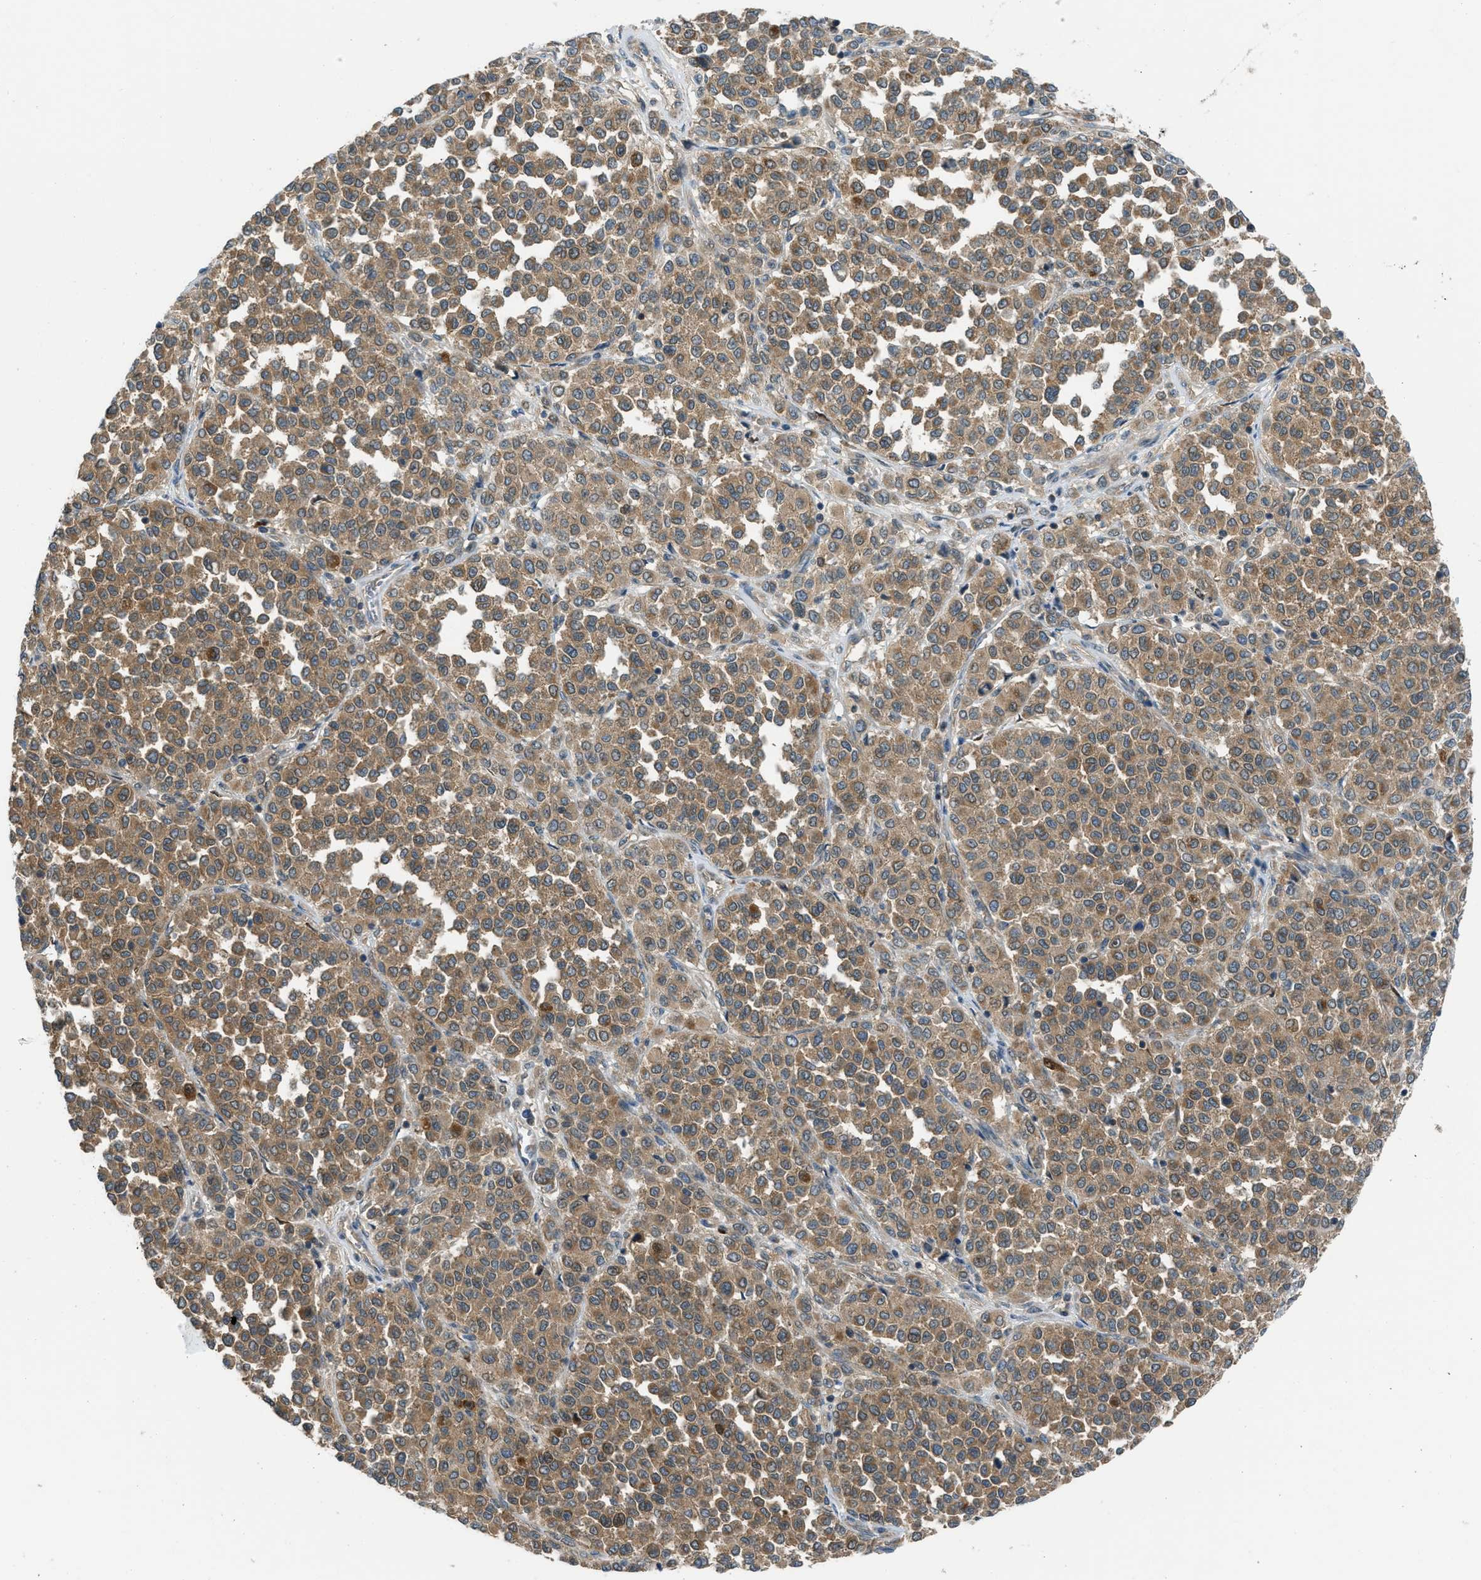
{"staining": {"intensity": "moderate", "quantity": ">75%", "location": "cytoplasmic/membranous"}, "tissue": "melanoma", "cell_type": "Tumor cells", "image_type": "cancer", "snomed": [{"axis": "morphology", "description": "Malignant melanoma, Metastatic site"}, {"axis": "topography", "description": "Pancreas"}], "caption": "Brown immunohistochemical staining in human melanoma demonstrates moderate cytoplasmic/membranous staining in about >75% of tumor cells.", "gene": "SESN2", "patient": {"sex": "female", "age": 30}}